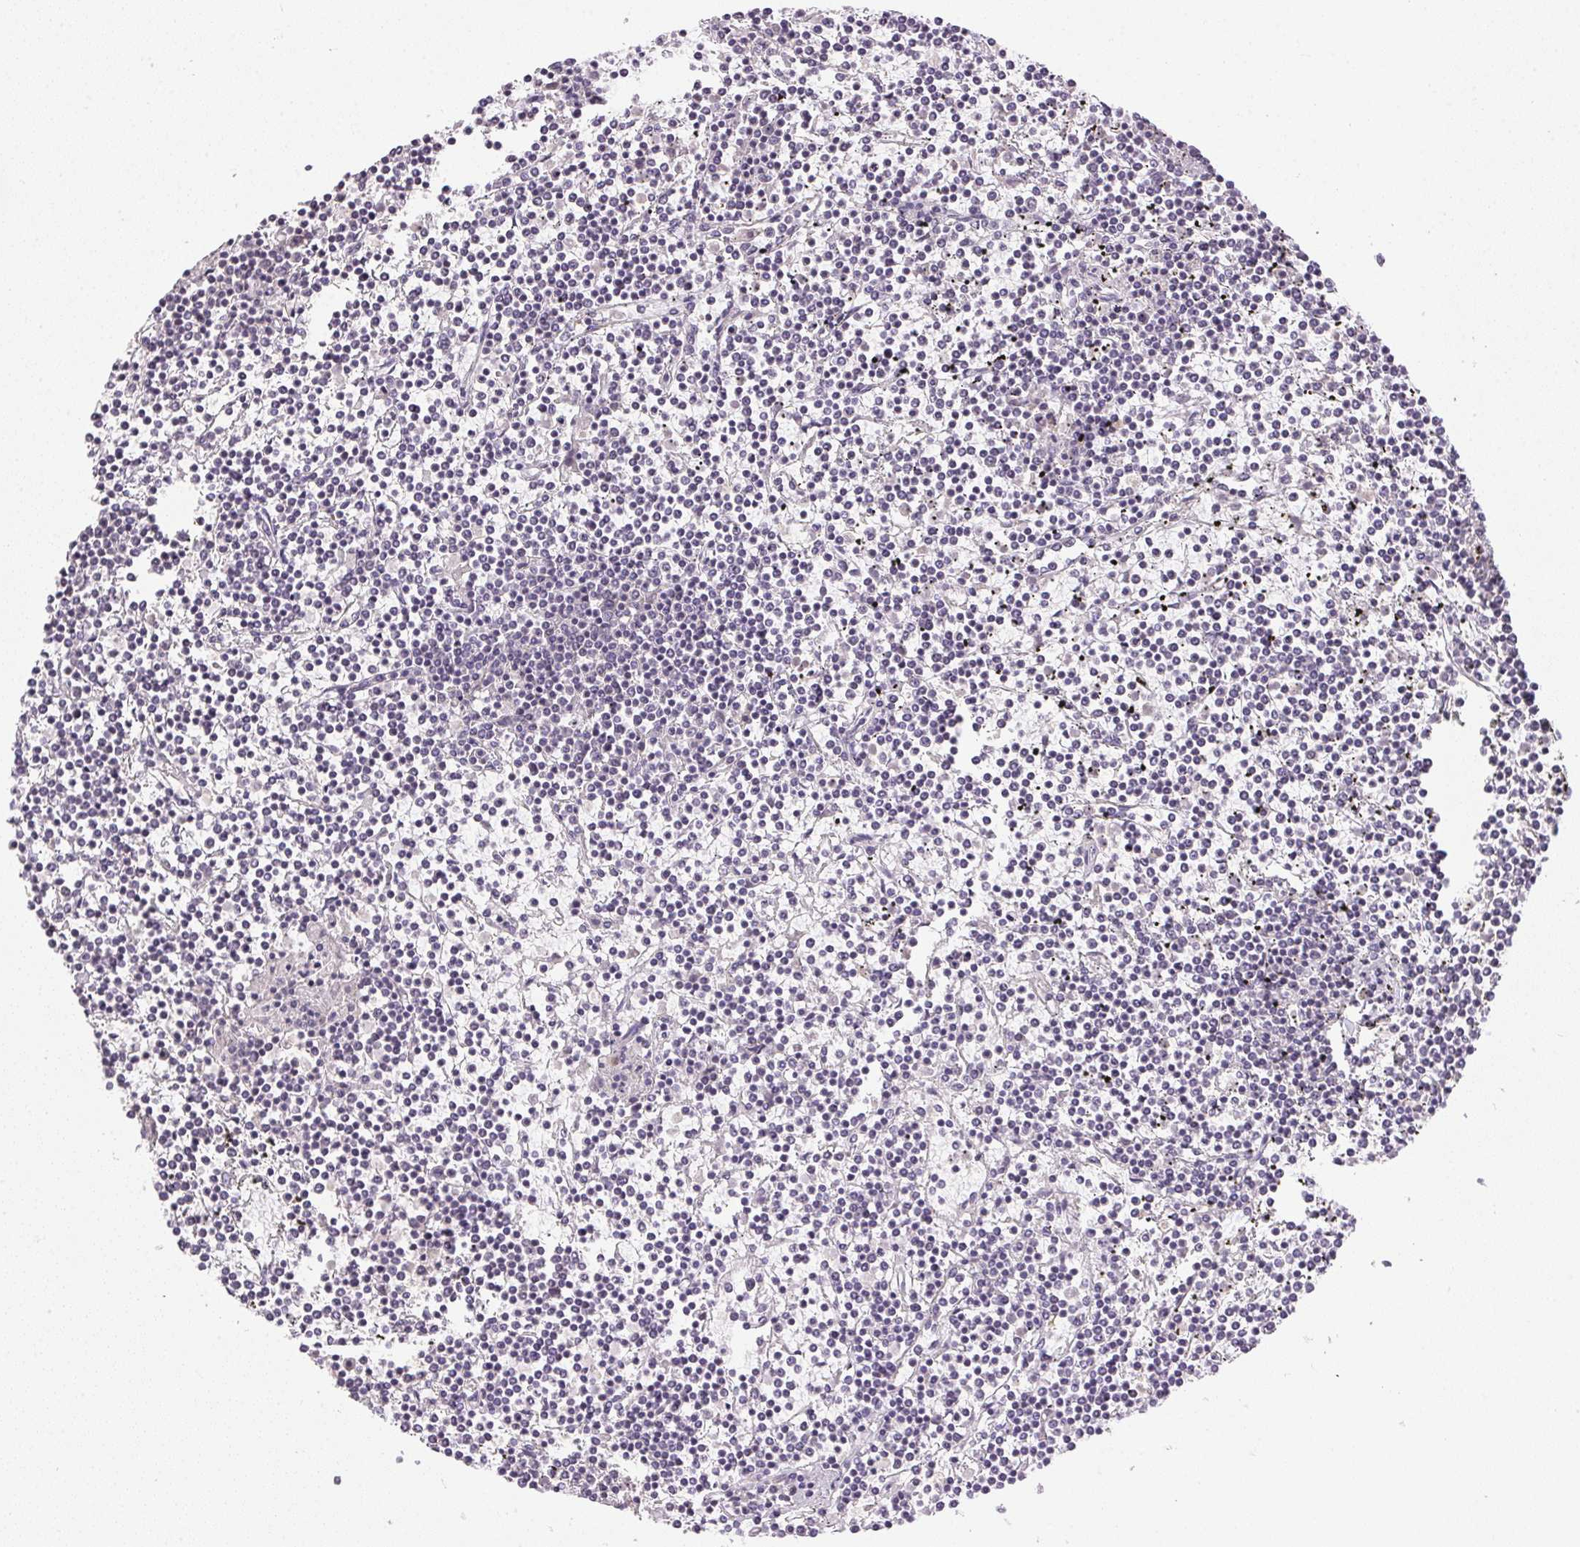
{"staining": {"intensity": "negative", "quantity": "none", "location": "none"}, "tissue": "lymphoma", "cell_type": "Tumor cells", "image_type": "cancer", "snomed": [{"axis": "morphology", "description": "Malignant lymphoma, non-Hodgkin's type, Low grade"}, {"axis": "topography", "description": "Spleen"}], "caption": "Lymphoma was stained to show a protein in brown. There is no significant expression in tumor cells. Nuclei are stained in blue.", "gene": "SPACA9", "patient": {"sex": "female", "age": 19}}